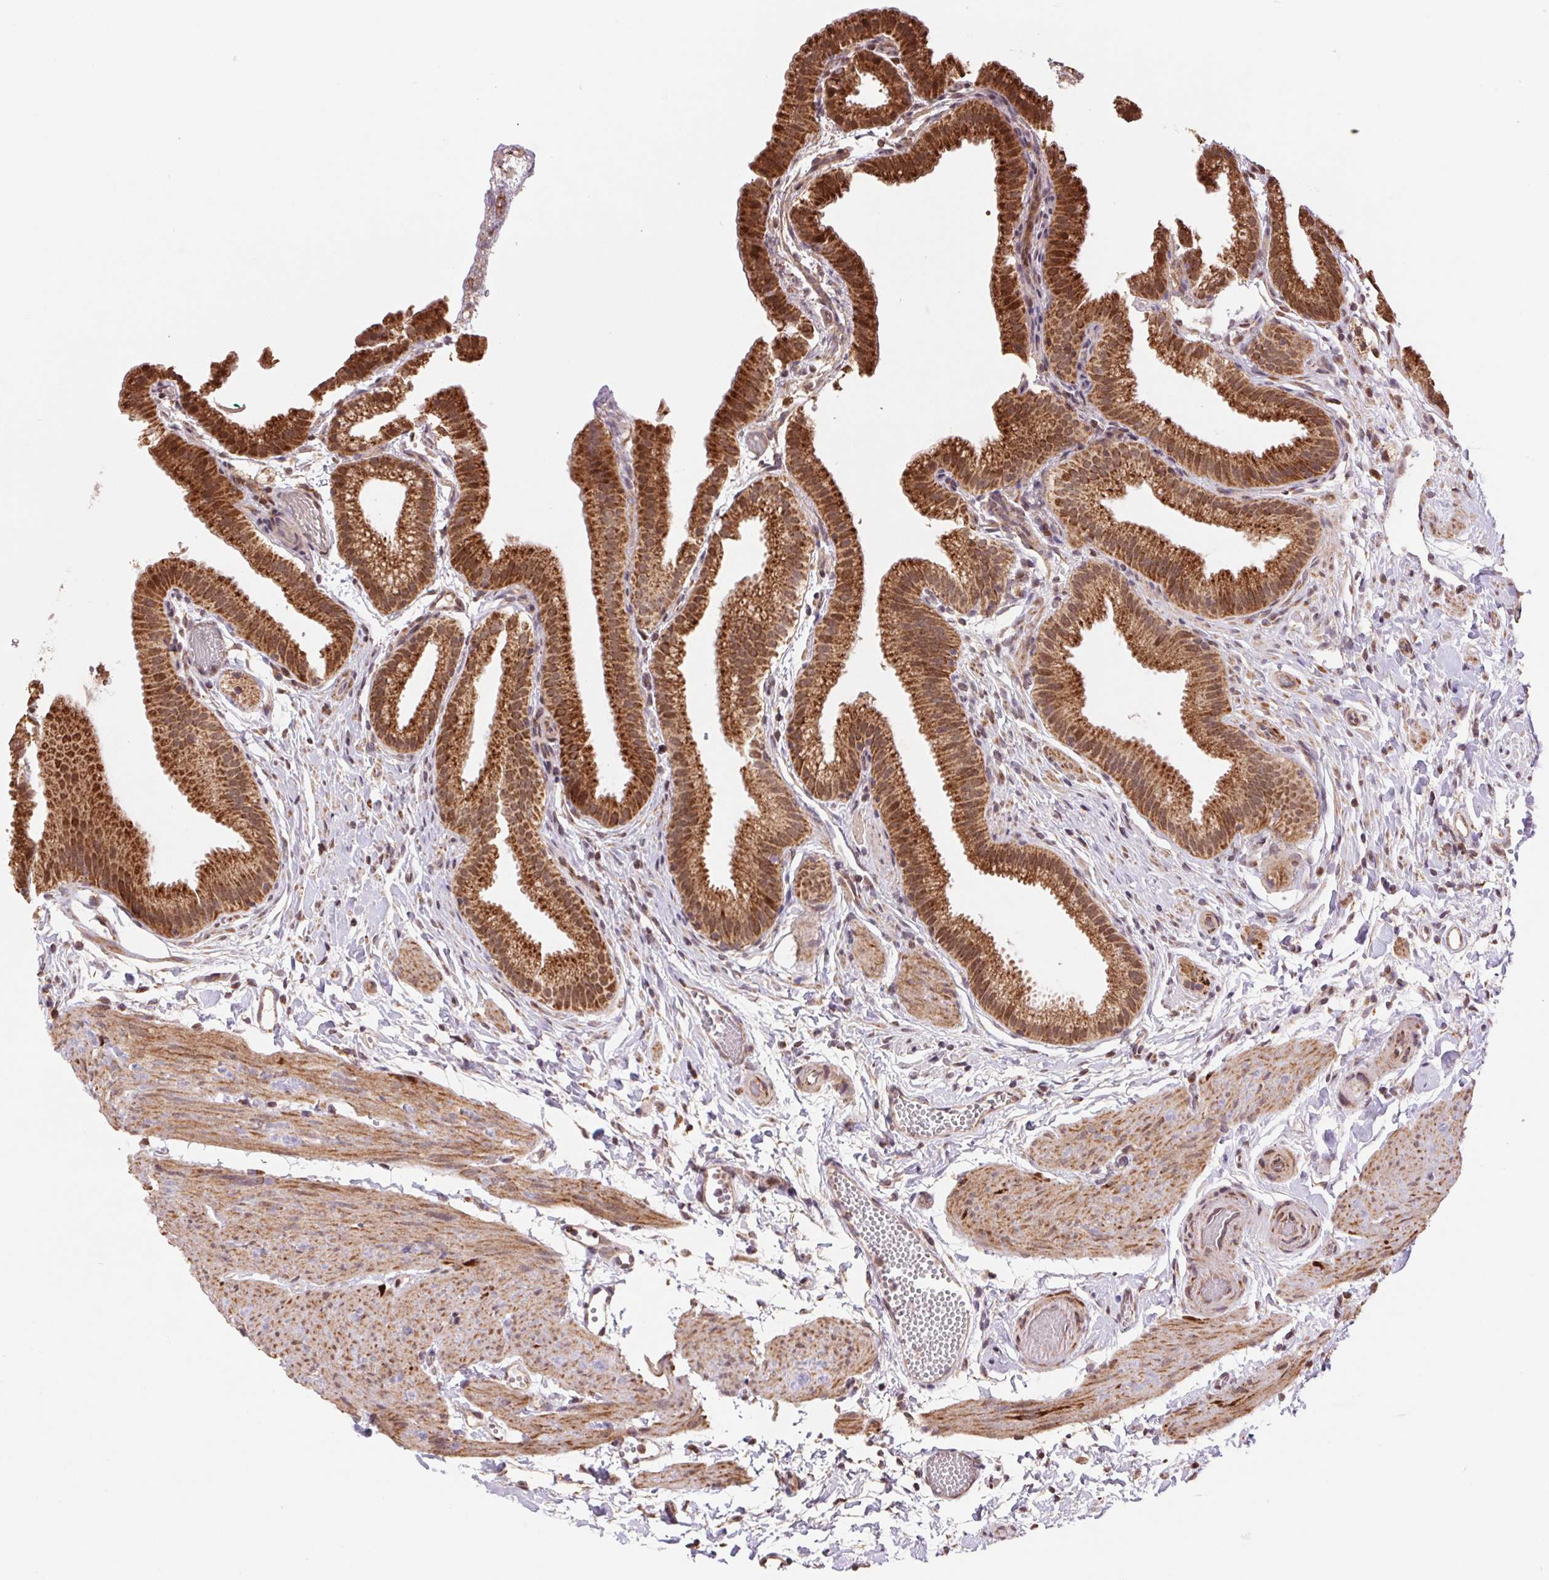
{"staining": {"intensity": "strong", "quantity": ">75%", "location": "cytoplasmic/membranous,nuclear"}, "tissue": "gallbladder", "cell_type": "Glandular cells", "image_type": "normal", "snomed": [{"axis": "morphology", "description": "Normal tissue, NOS"}, {"axis": "topography", "description": "Gallbladder"}], "caption": "High-power microscopy captured an immunohistochemistry (IHC) image of normal gallbladder, revealing strong cytoplasmic/membranous,nuclear staining in about >75% of glandular cells. (DAB (3,3'-diaminobenzidine) = brown stain, brightfield microscopy at high magnification).", "gene": "PDHA1", "patient": {"sex": "female", "age": 63}}